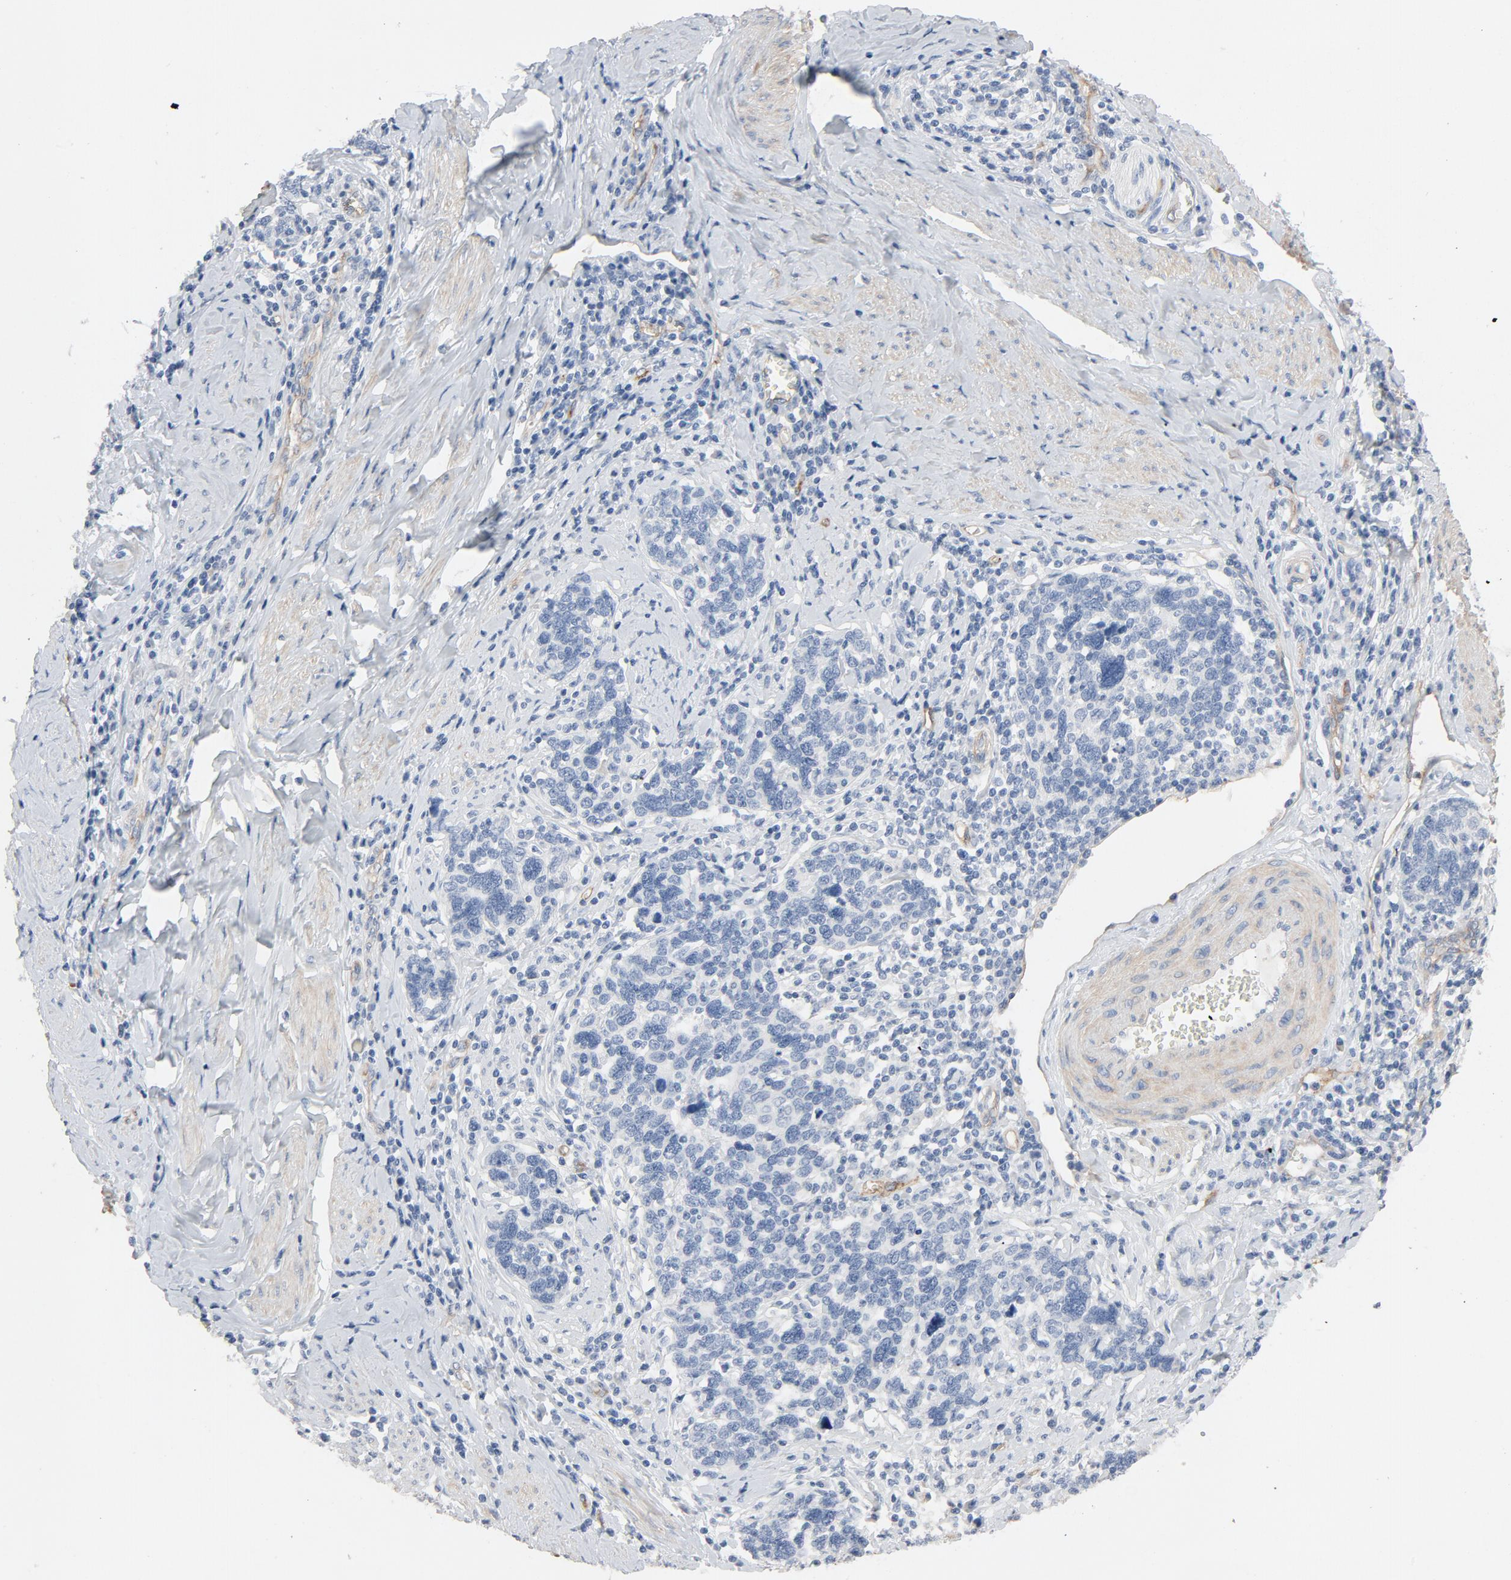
{"staining": {"intensity": "negative", "quantity": "none", "location": "none"}, "tissue": "cervical cancer", "cell_type": "Tumor cells", "image_type": "cancer", "snomed": [{"axis": "morphology", "description": "Squamous cell carcinoma, NOS"}, {"axis": "topography", "description": "Cervix"}], "caption": "Histopathology image shows no significant protein staining in tumor cells of squamous cell carcinoma (cervical).", "gene": "KDR", "patient": {"sex": "female", "age": 41}}